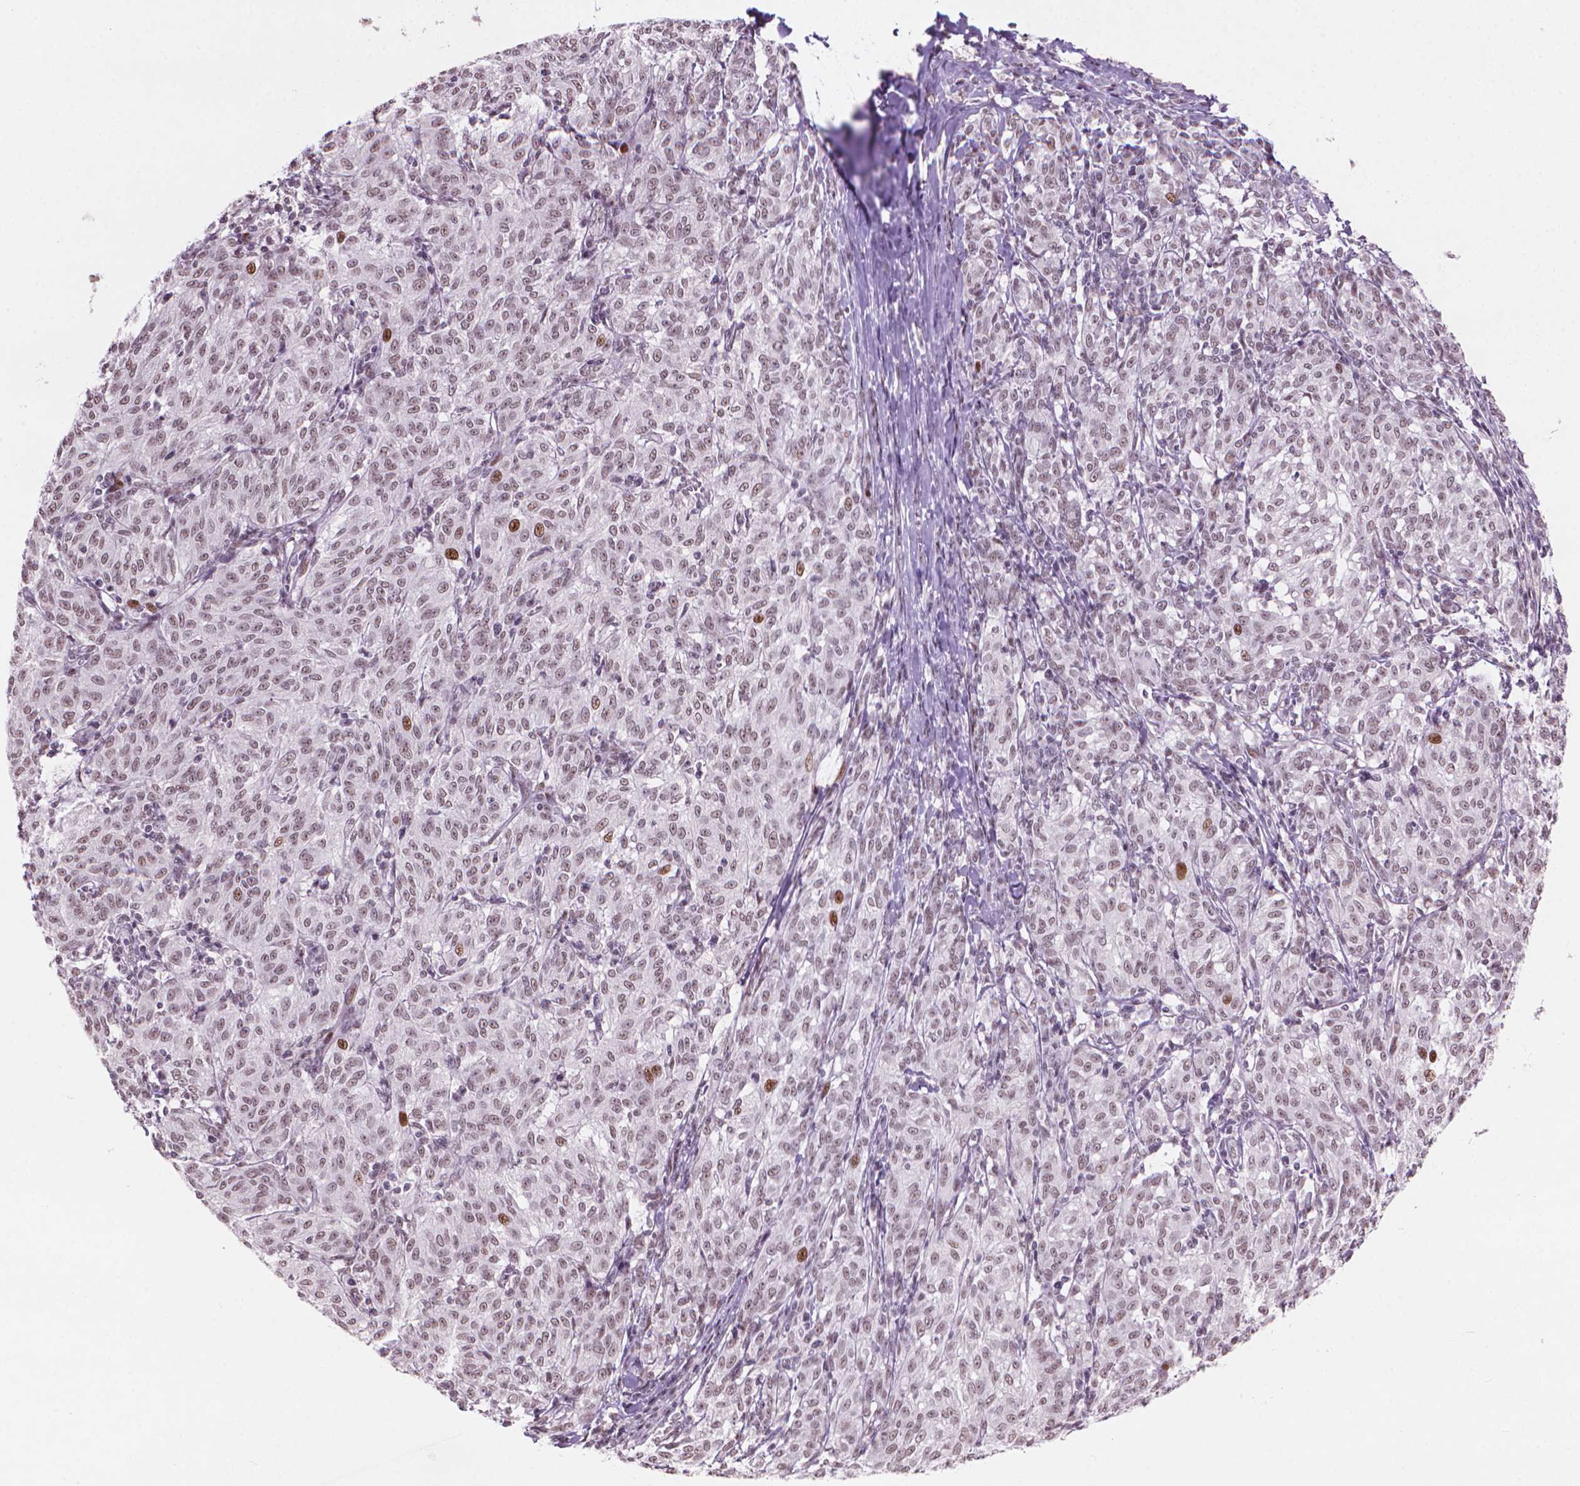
{"staining": {"intensity": "weak", "quantity": ">75%", "location": "nuclear"}, "tissue": "melanoma", "cell_type": "Tumor cells", "image_type": "cancer", "snomed": [{"axis": "morphology", "description": "Malignant melanoma, NOS"}, {"axis": "topography", "description": "Skin"}], "caption": "Melanoma stained with DAB immunohistochemistry reveals low levels of weak nuclear staining in approximately >75% of tumor cells.", "gene": "HES7", "patient": {"sex": "female", "age": 72}}